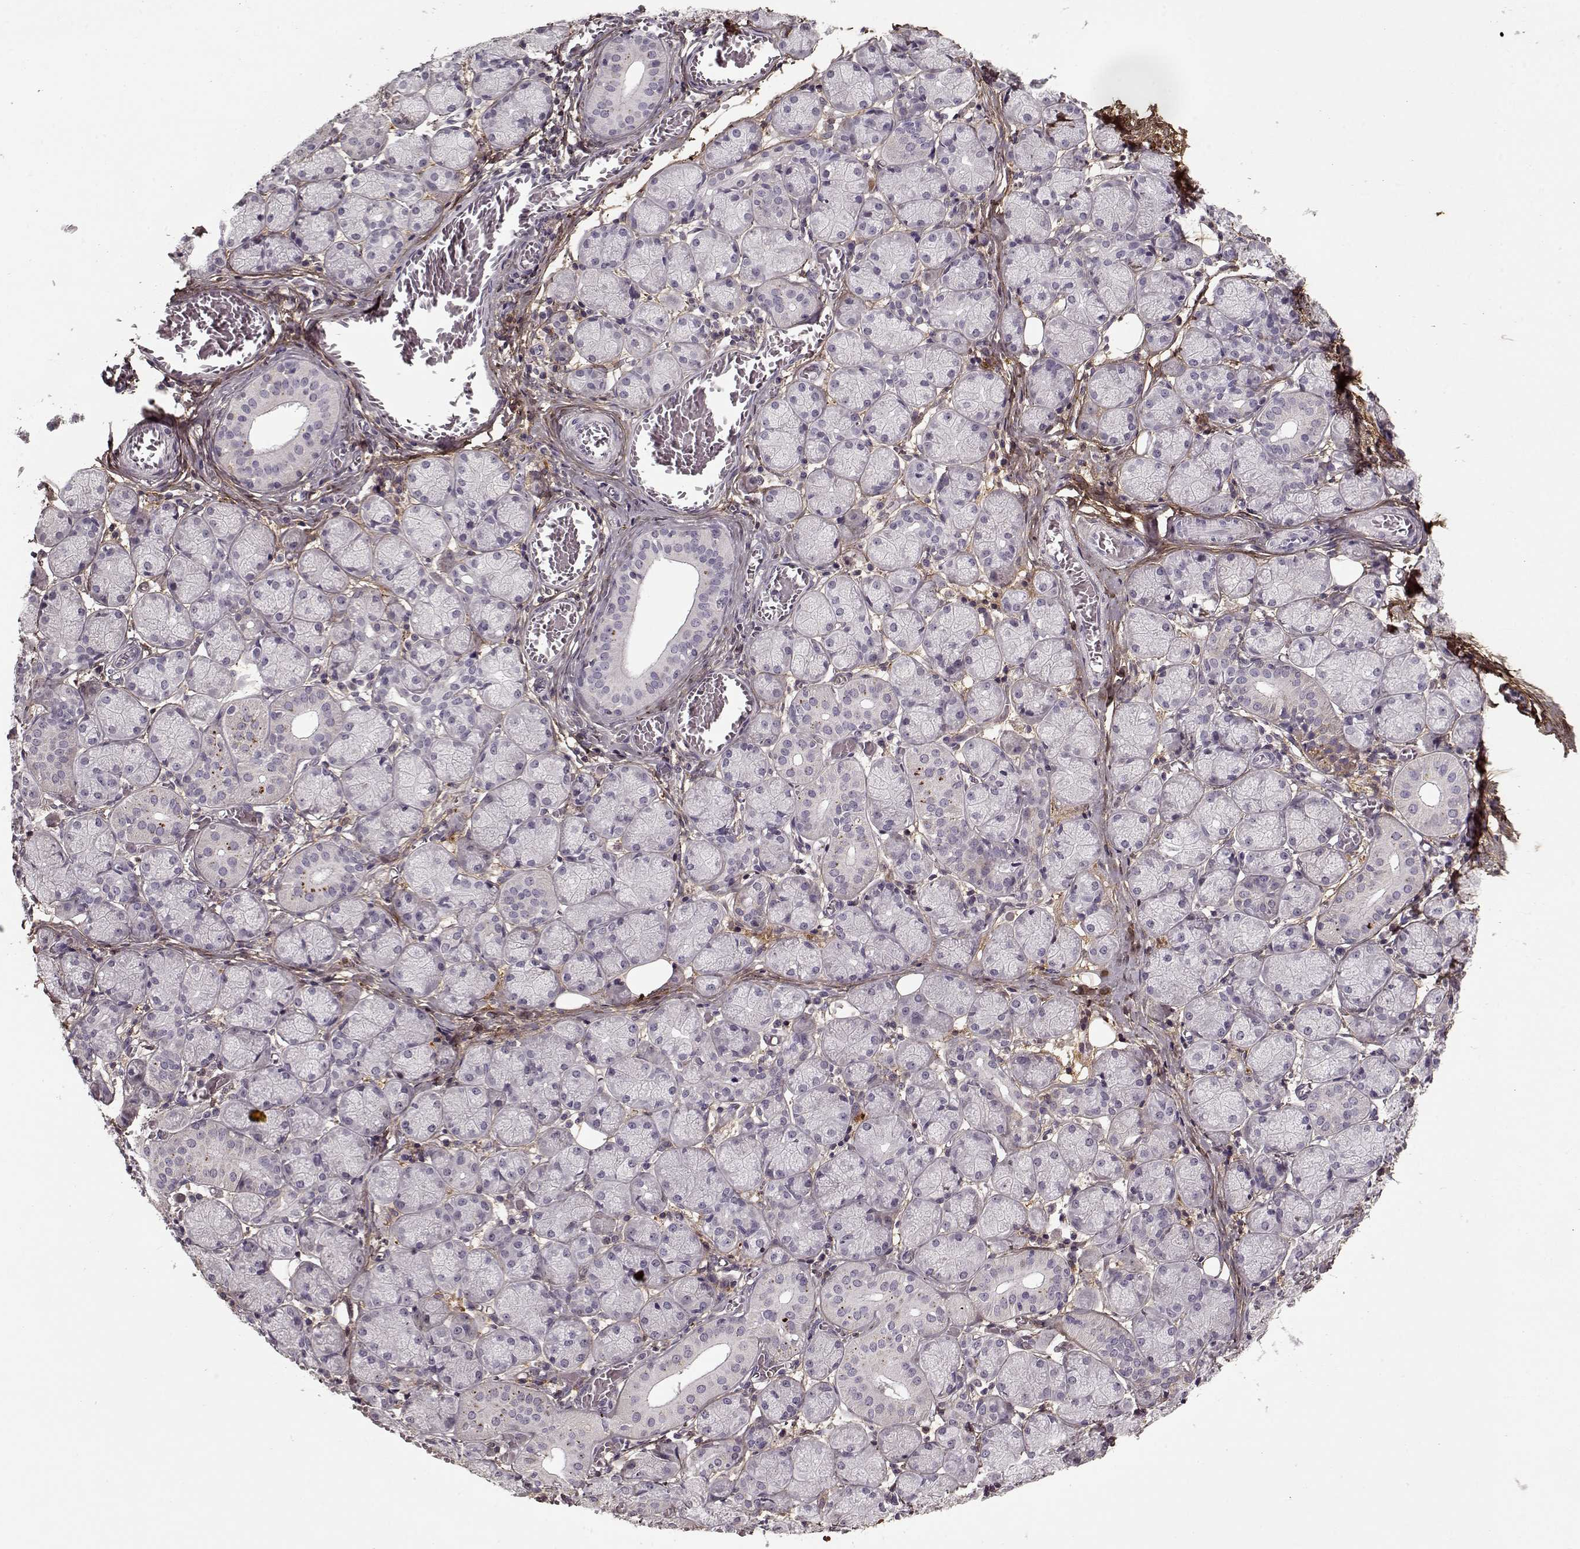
{"staining": {"intensity": "negative", "quantity": "none", "location": "none"}, "tissue": "salivary gland", "cell_type": "Glandular cells", "image_type": "normal", "snomed": [{"axis": "morphology", "description": "Normal tissue, NOS"}, {"axis": "topography", "description": "Salivary gland"}, {"axis": "topography", "description": "Peripheral nerve tissue"}], "caption": "Immunohistochemistry (IHC) of unremarkable salivary gland reveals no positivity in glandular cells.", "gene": "LUM", "patient": {"sex": "female", "age": 24}}